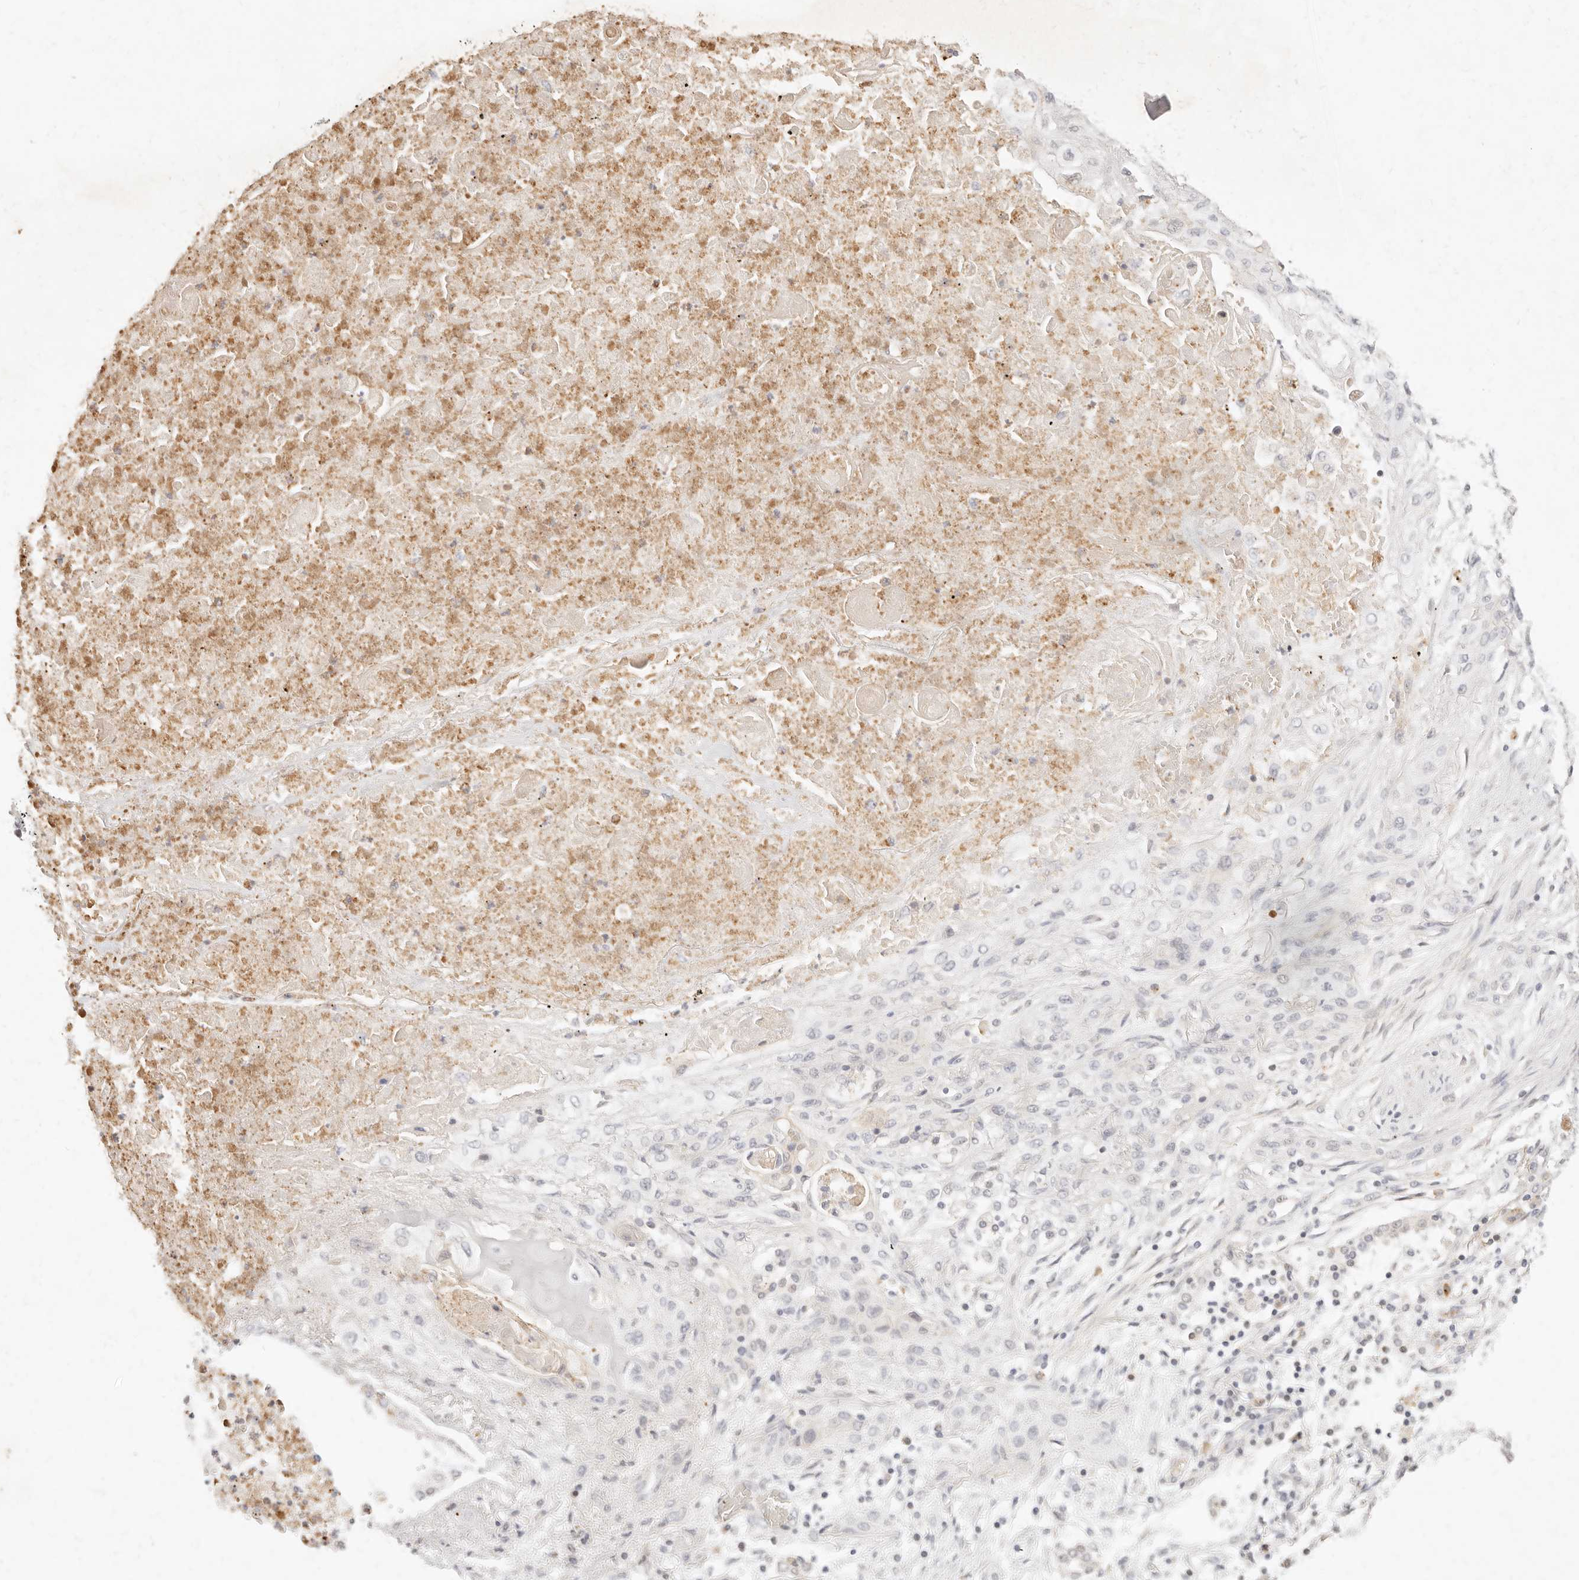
{"staining": {"intensity": "negative", "quantity": "none", "location": "none"}, "tissue": "lung cancer", "cell_type": "Tumor cells", "image_type": "cancer", "snomed": [{"axis": "morphology", "description": "Squamous cell carcinoma, NOS"}, {"axis": "topography", "description": "Lung"}], "caption": "This is a micrograph of IHC staining of lung squamous cell carcinoma, which shows no staining in tumor cells.", "gene": "ASCL3", "patient": {"sex": "female", "age": 47}}